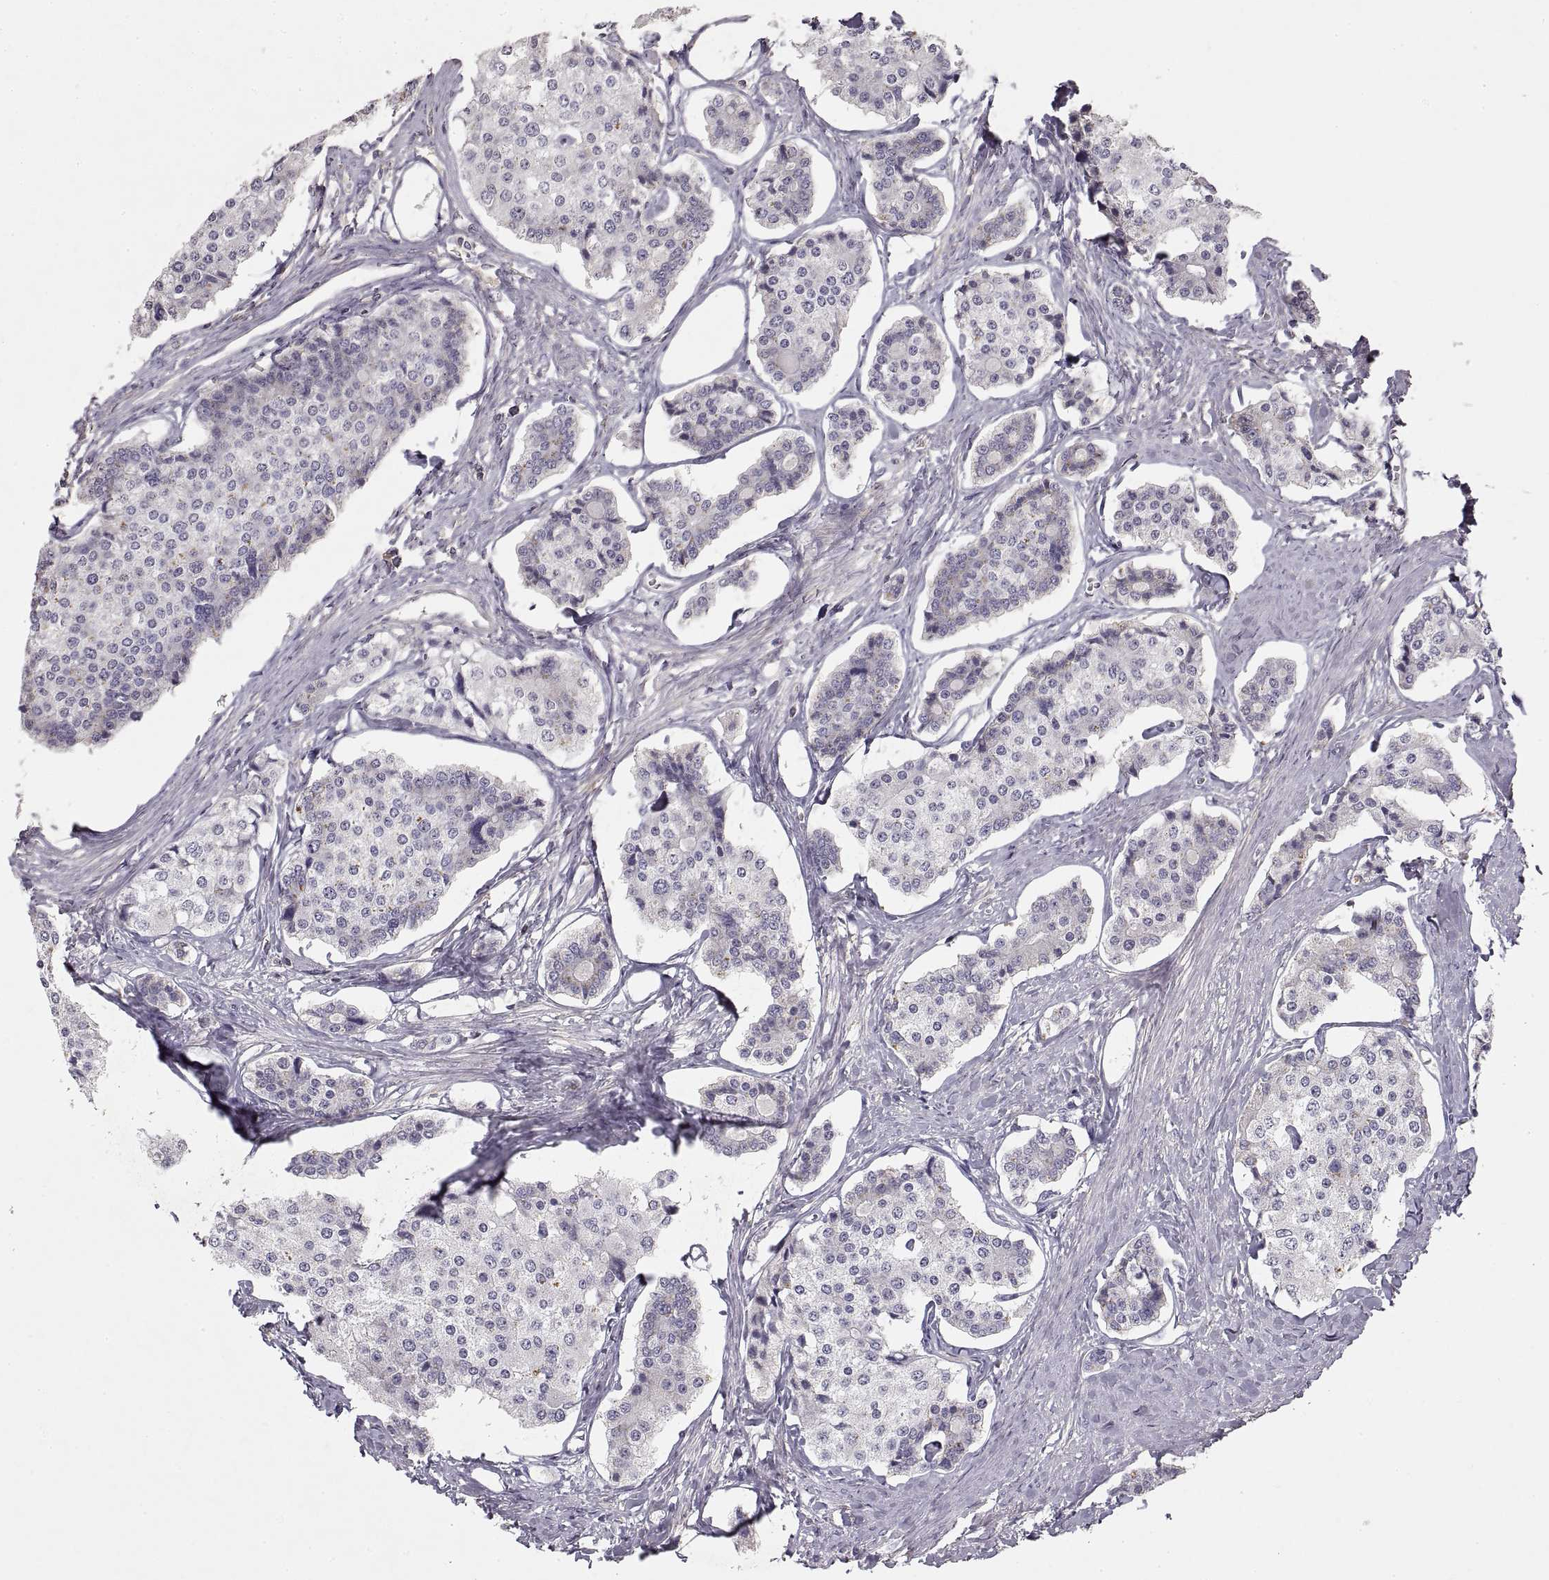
{"staining": {"intensity": "negative", "quantity": "none", "location": "none"}, "tissue": "carcinoid", "cell_type": "Tumor cells", "image_type": "cancer", "snomed": [{"axis": "morphology", "description": "Carcinoid, malignant, NOS"}, {"axis": "topography", "description": "Small intestine"}], "caption": "This is an IHC photomicrograph of malignant carcinoid. There is no positivity in tumor cells.", "gene": "ADAM11", "patient": {"sex": "female", "age": 65}}